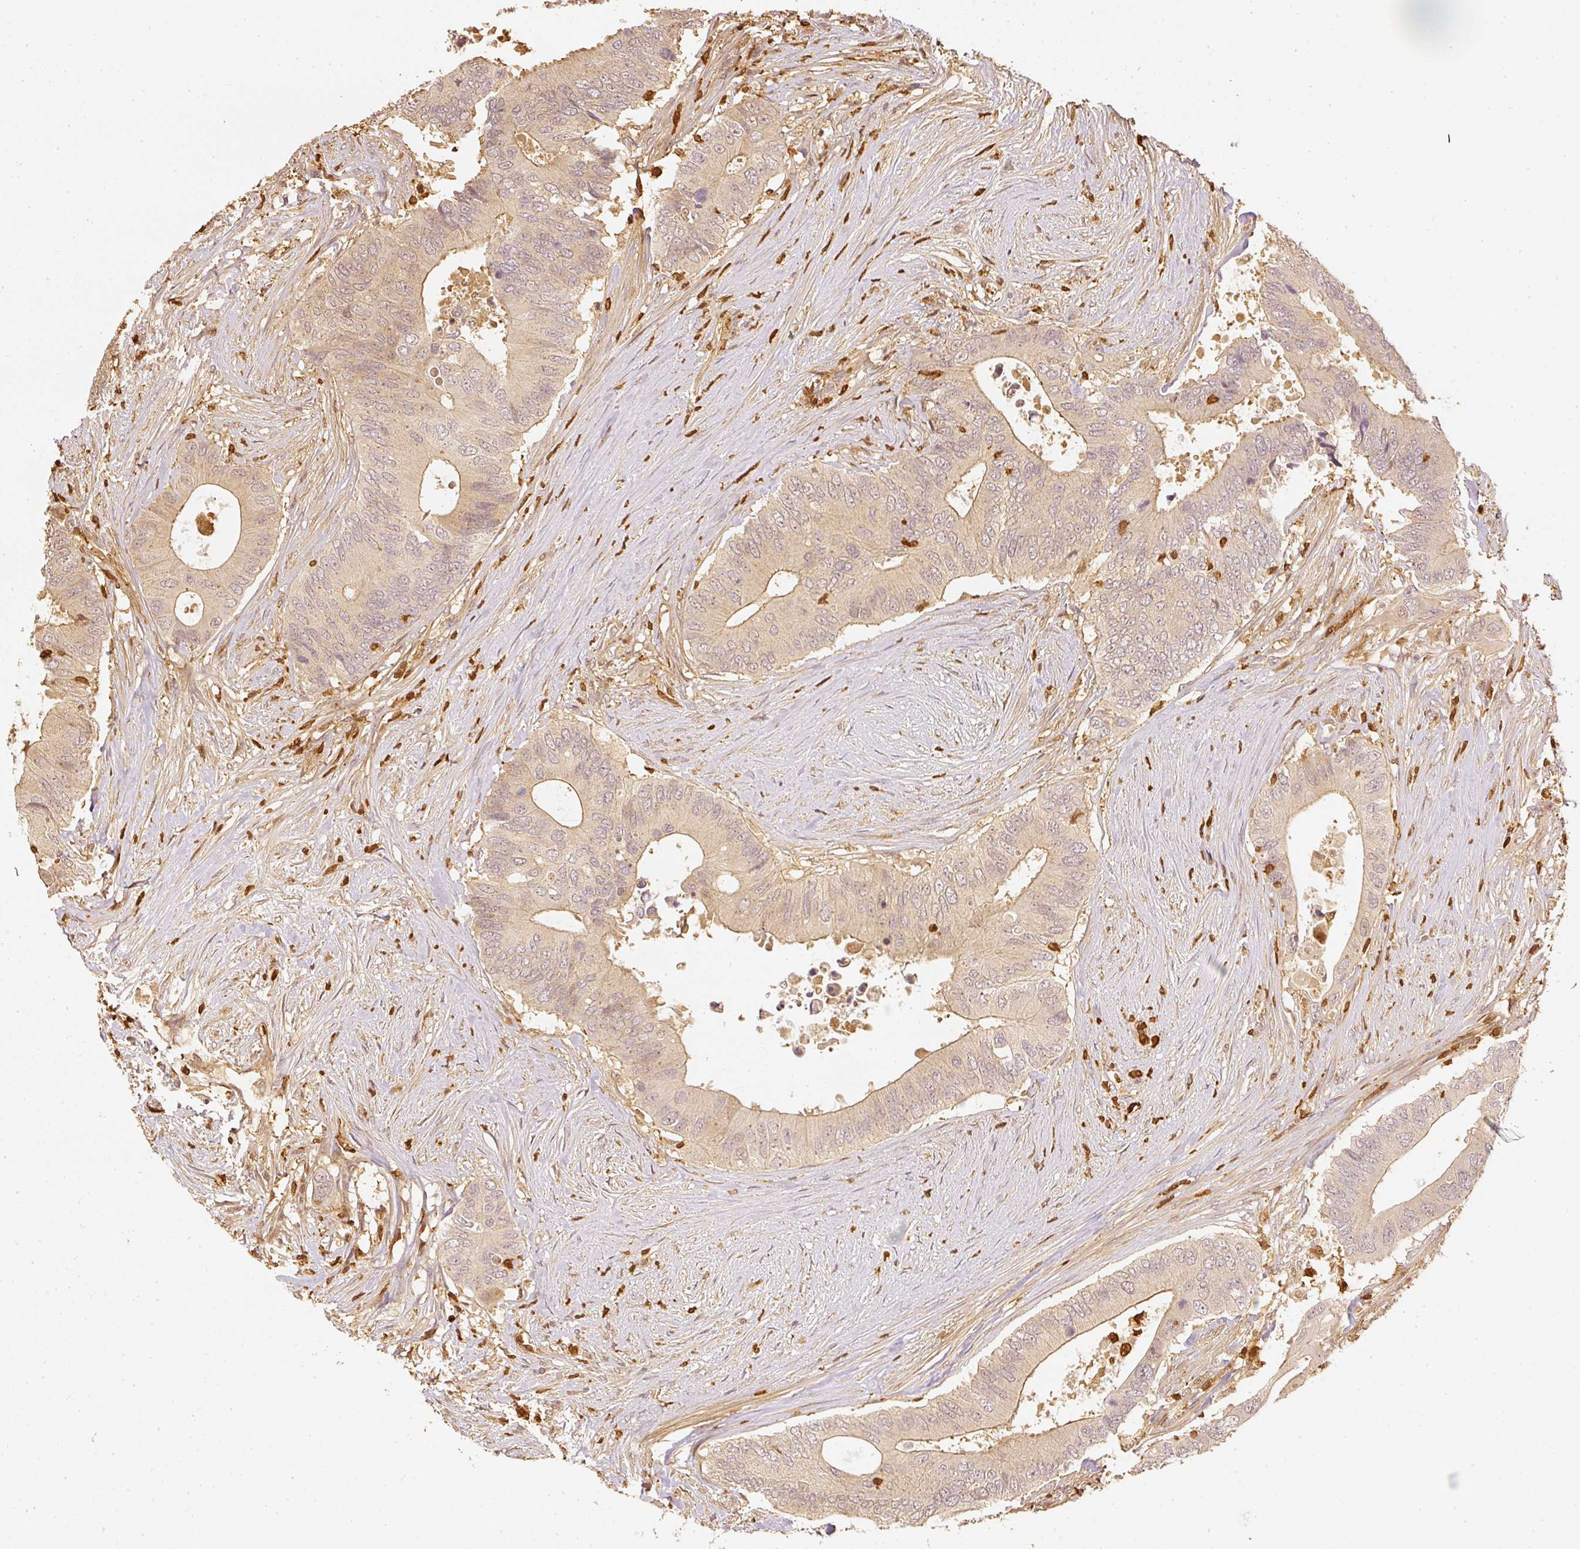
{"staining": {"intensity": "weak", "quantity": ">75%", "location": "cytoplasmic/membranous"}, "tissue": "colorectal cancer", "cell_type": "Tumor cells", "image_type": "cancer", "snomed": [{"axis": "morphology", "description": "Adenocarcinoma, NOS"}, {"axis": "topography", "description": "Colon"}], "caption": "Protein staining by immunohistochemistry (IHC) shows weak cytoplasmic/membranous positivity in about >75% of tumor cells in colorectal adenocarcinoma.", "gene": "PFN1", "patient": {"sex": "male", "age": 71}}